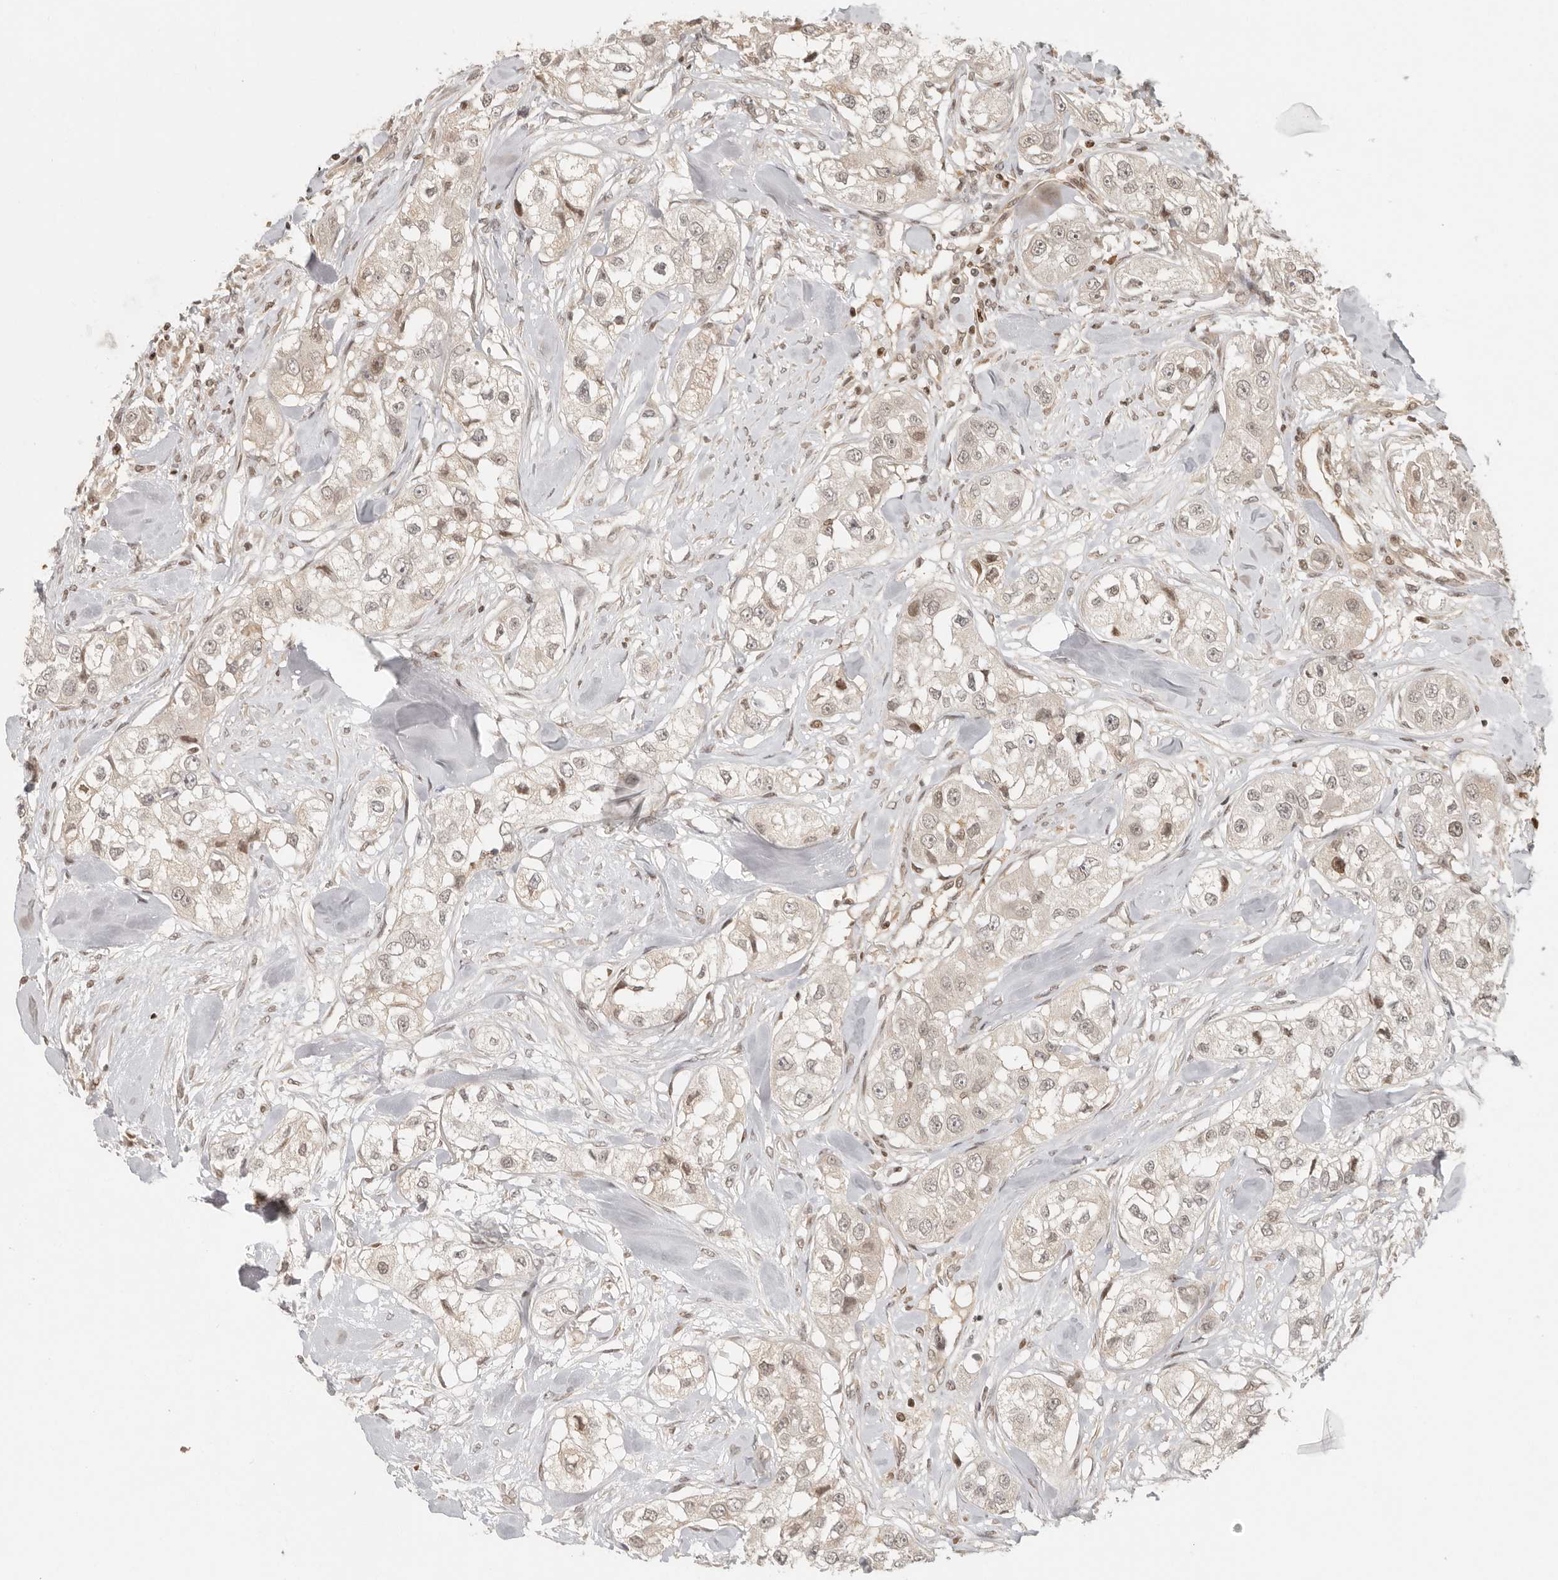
{"staining": {"intensity": "weak", "quantity": "<25%", "location": "nuclear"}, "tissue": "head and neck cancer", "cell_type": "Tumor cells", "image_type": "cancer", "snomed": [{"axis": "morphology", "description": "Normal tissue, NOS"}, {"axis": "morphology", "description": "Squamous cell carcinoma, NOS"}, {"axis": "topography", "description": "Skeletal muscle"}, {"axis": "topography", "description": "Head-Neck"}], "caption": "Immunohistochemistry micrograph of squamous cell carcinoma (head and neck) stained for a protein (brown), which demonstrates no positivity in tumor cells.", "gene": "PSMA5", "patient": {"sex": "male", "age": 51}}